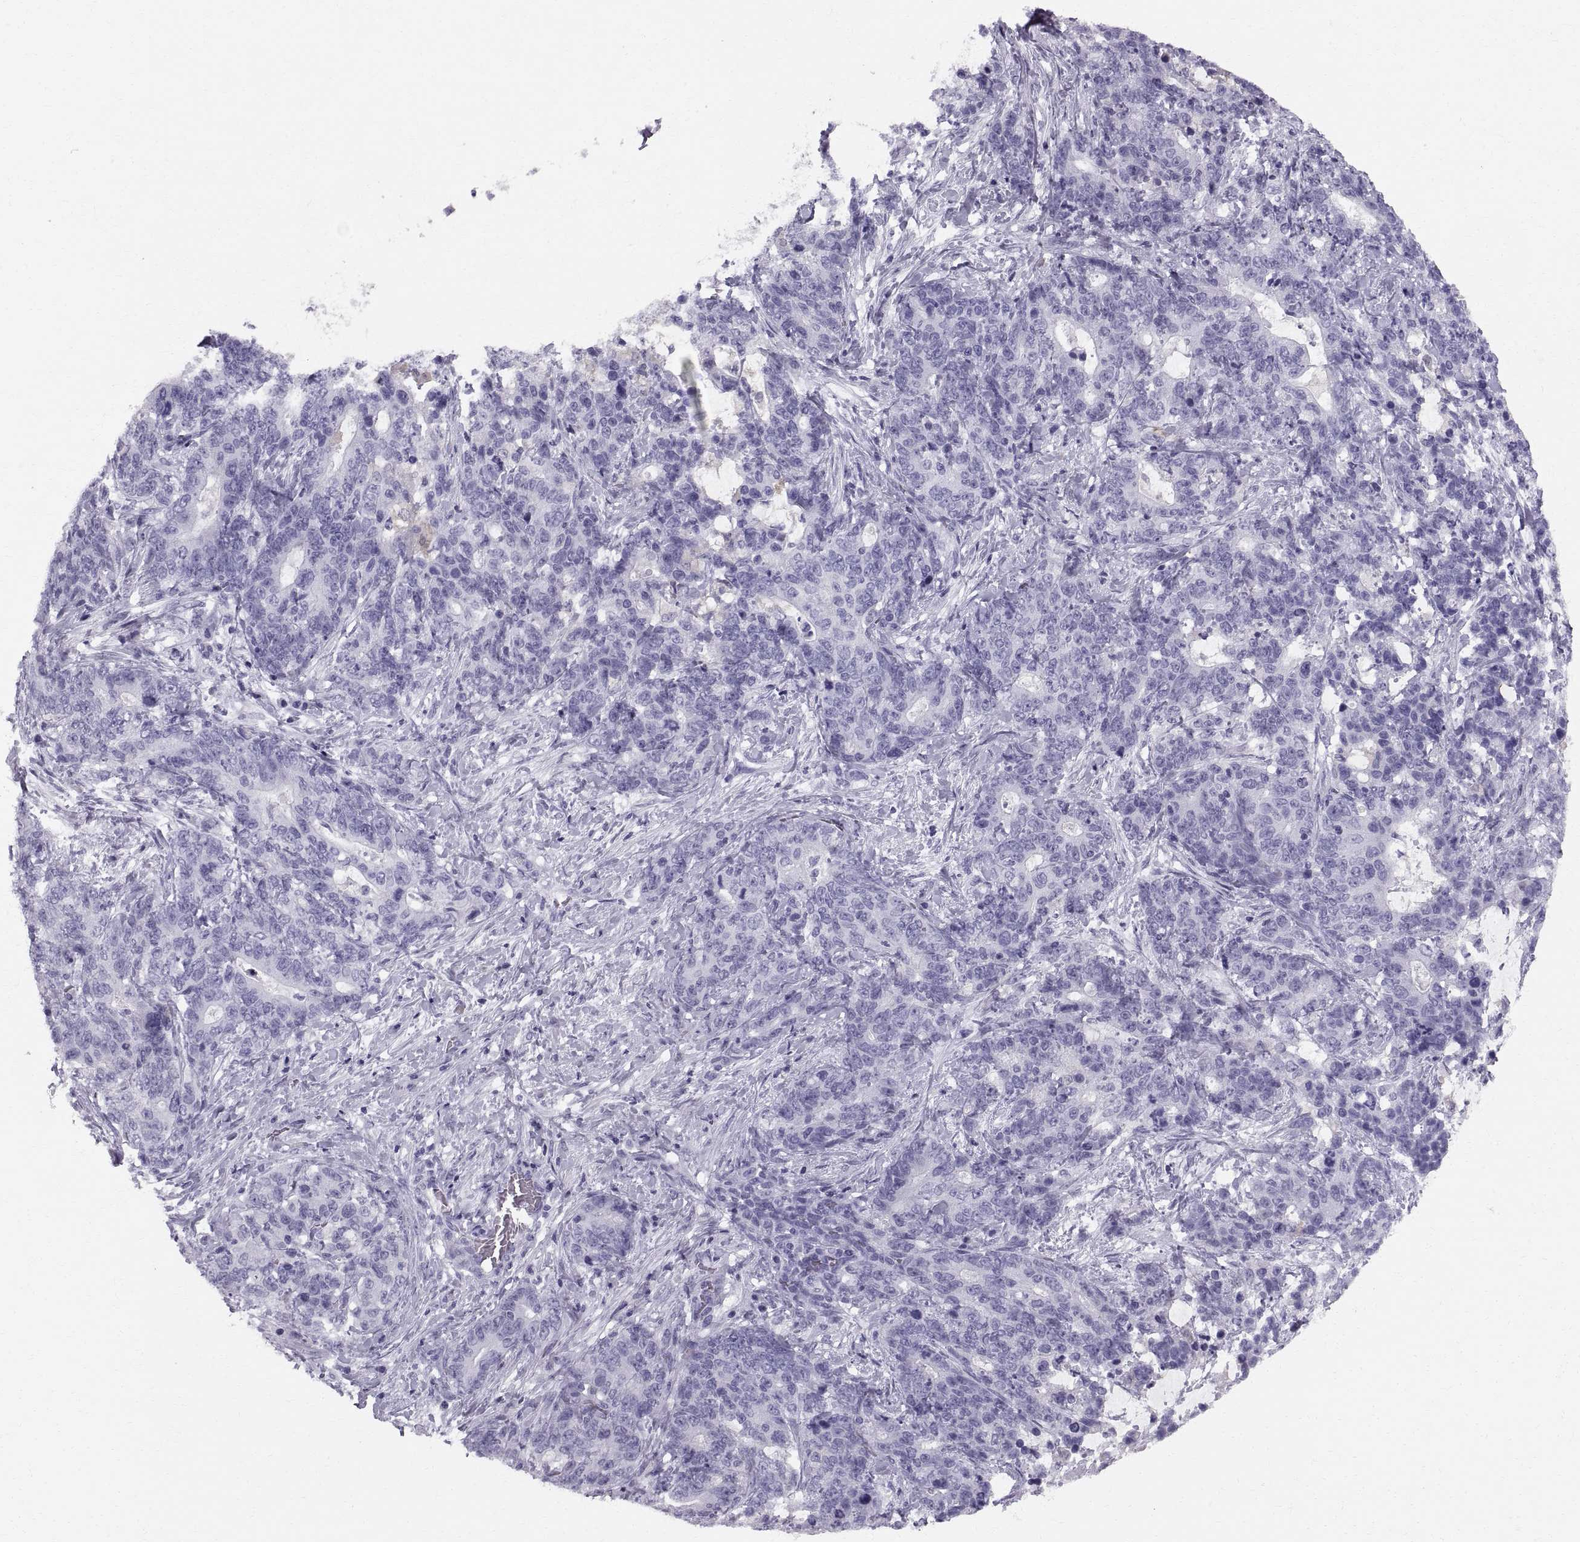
{"staining": {"intensity": "negative", "quantity": "none", "location": "none"}, "tissue": "stomach cancer", "cell_type": "Tumor cells", "image_type": "cancer", "snomed": [{"axis": "morphology", "description": "Normal tissue, NOS"}, {"axis": "morphology", "description": "Adenocarcinoma, NOS"}, {"axis": "topography", "description": "Stomach"}], "caption": "This is an immunohistochemistry histopathology image of stomach cancer (adenocarcinoma). There is no positivity in tumor cells.", "gene": "SLC22A6", "patient": {"sex": "female", "age": 64}}